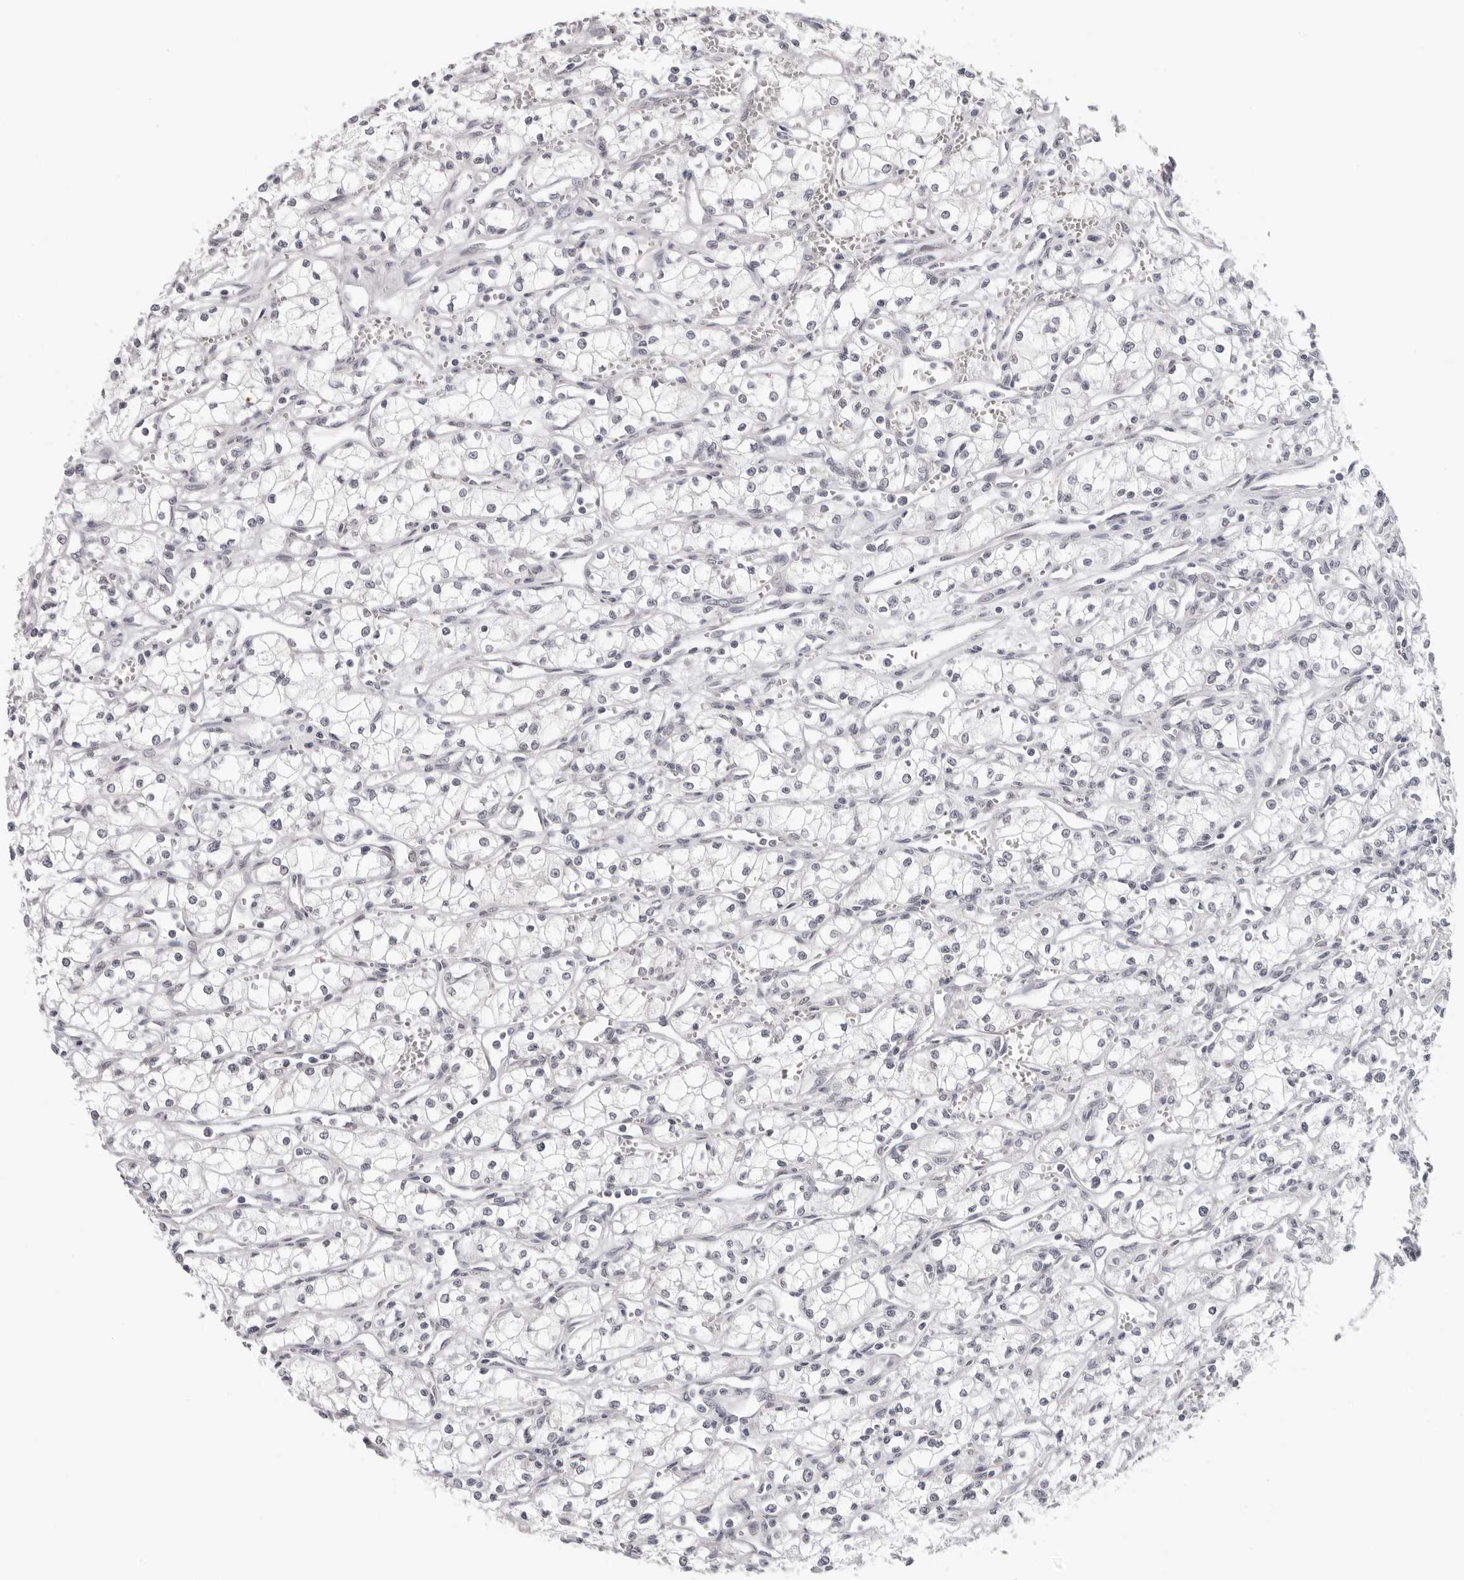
{"staining": {"intensity": "negative", "quantity": "none", "location": "none"}, "tissue": "renal cancer", "cell_type": "Tumor cells", "image_type": "cancer", "snomed": [{"axis": "morphology", "description": "Adenocarcinoma, NOS"}, {"axis": "topography", "description": "Kidney"}], "caption": "A micrograph of human renal cancer is negative for staining in tumor cells. (Stains: DAB (3,3'-diaminobenzidine) immunohistochemistry (IHC) with hematoxylin counter stain, Microscopy: brightfield microscopy at high magnification).", "gene": "PRUNE1", "patient": {"sex": "male", "age": 59}}